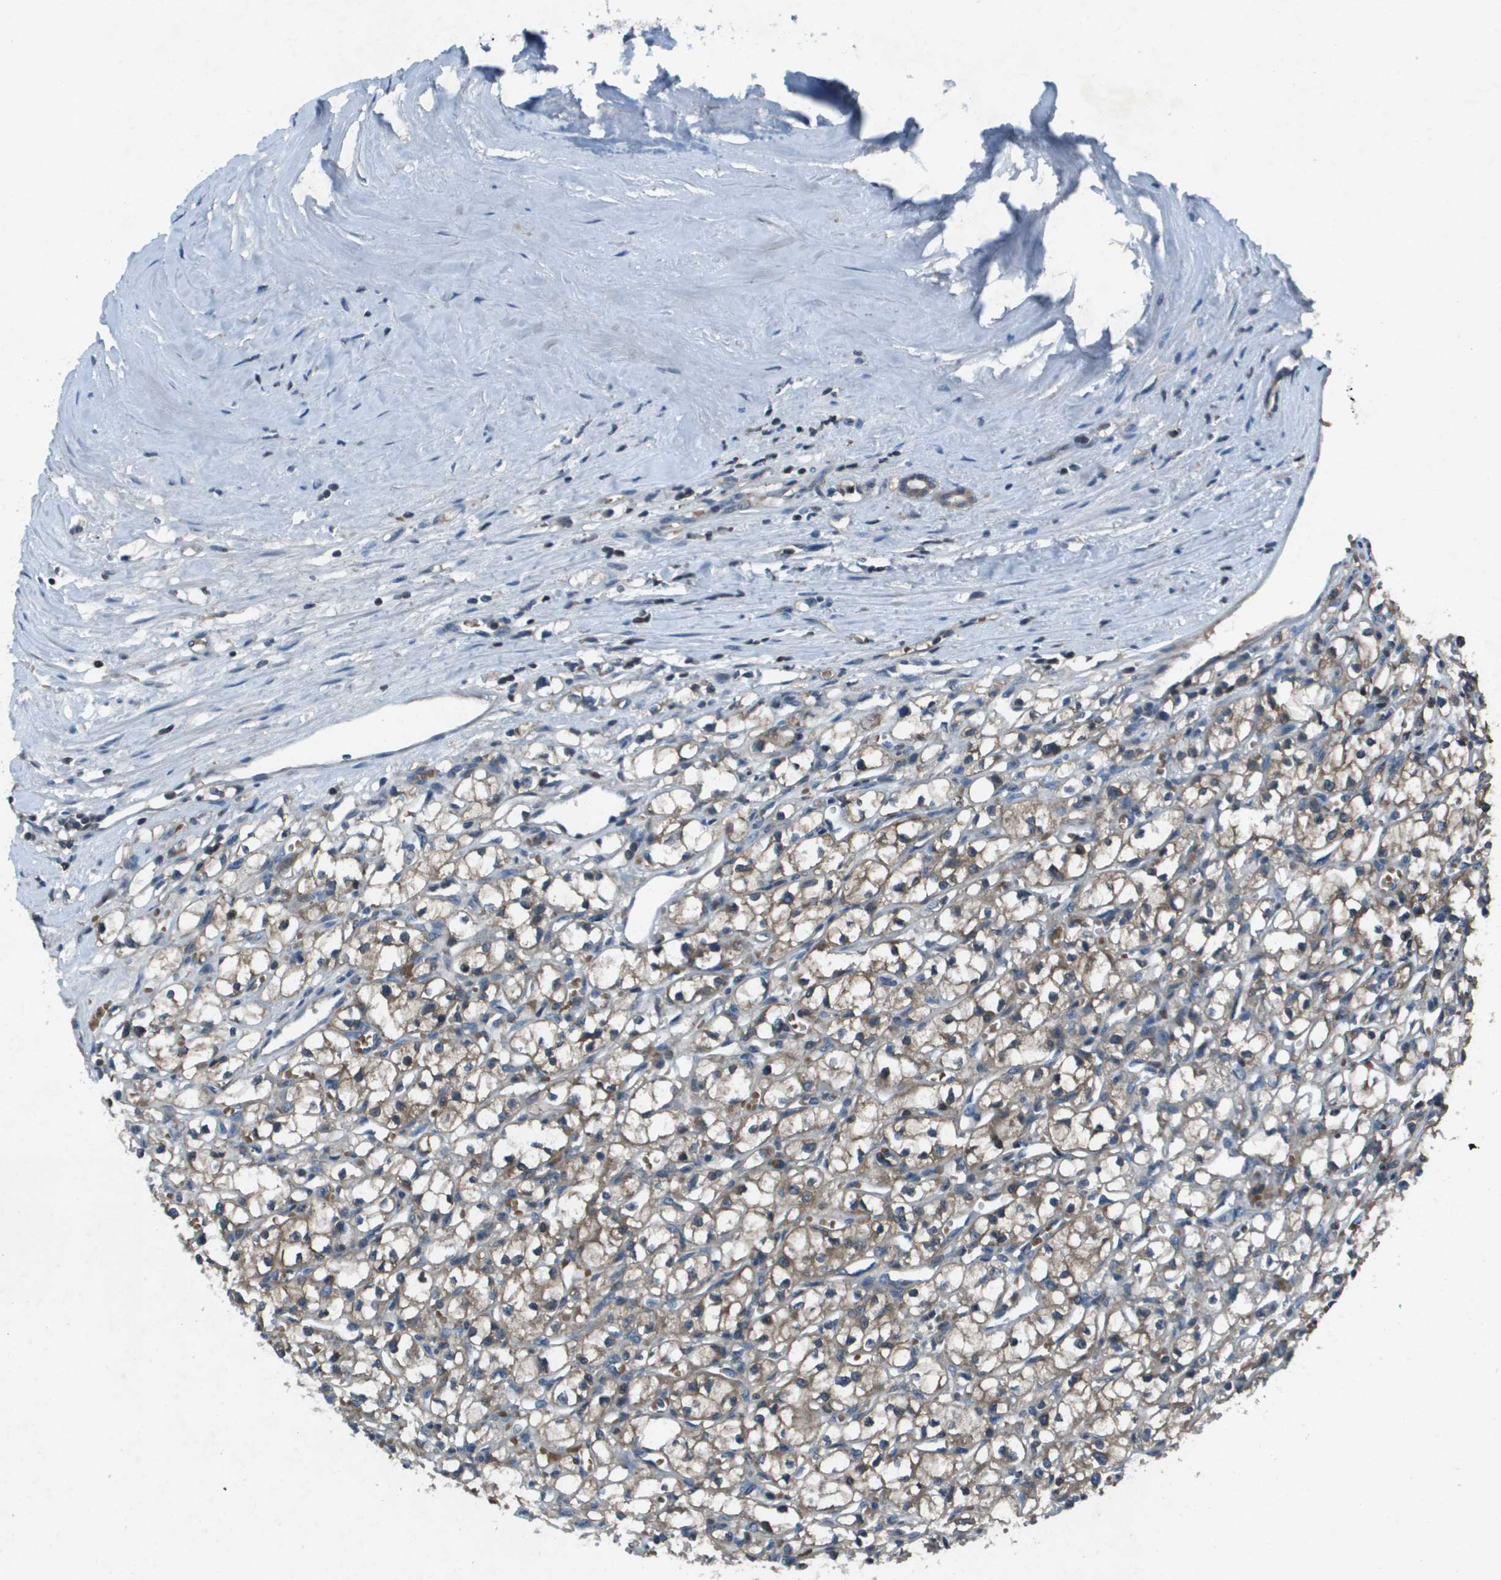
{"staining": {"intensity": "moderate", "quantity": "25%-75%", "location": "cytoplasmic/membranous"}, "tissue": "renal cancer", "cell_type": "Tumor cells", "image_type": "cancer", "snomed": [{"axis": "morphology", "description": "Adenocarcinoma, NOS"}, {"axis": "topography", "description": "Kidney"}], "caption": "Immunohistochemistry staining of renal cancer (adenocarcinoma), which displays medium levels of moderate cytoplasmic/membranous expression in about 25%-75% of tumor cells indicating moderate cytoplasmic/membranous protein positivity. The staining was performed using DAB (brown) for protein detection and nuclei were counterstained in hematoxylin (blue).", "gene": "CAMK4", "patient": {"sex": "male", "age": 56}}